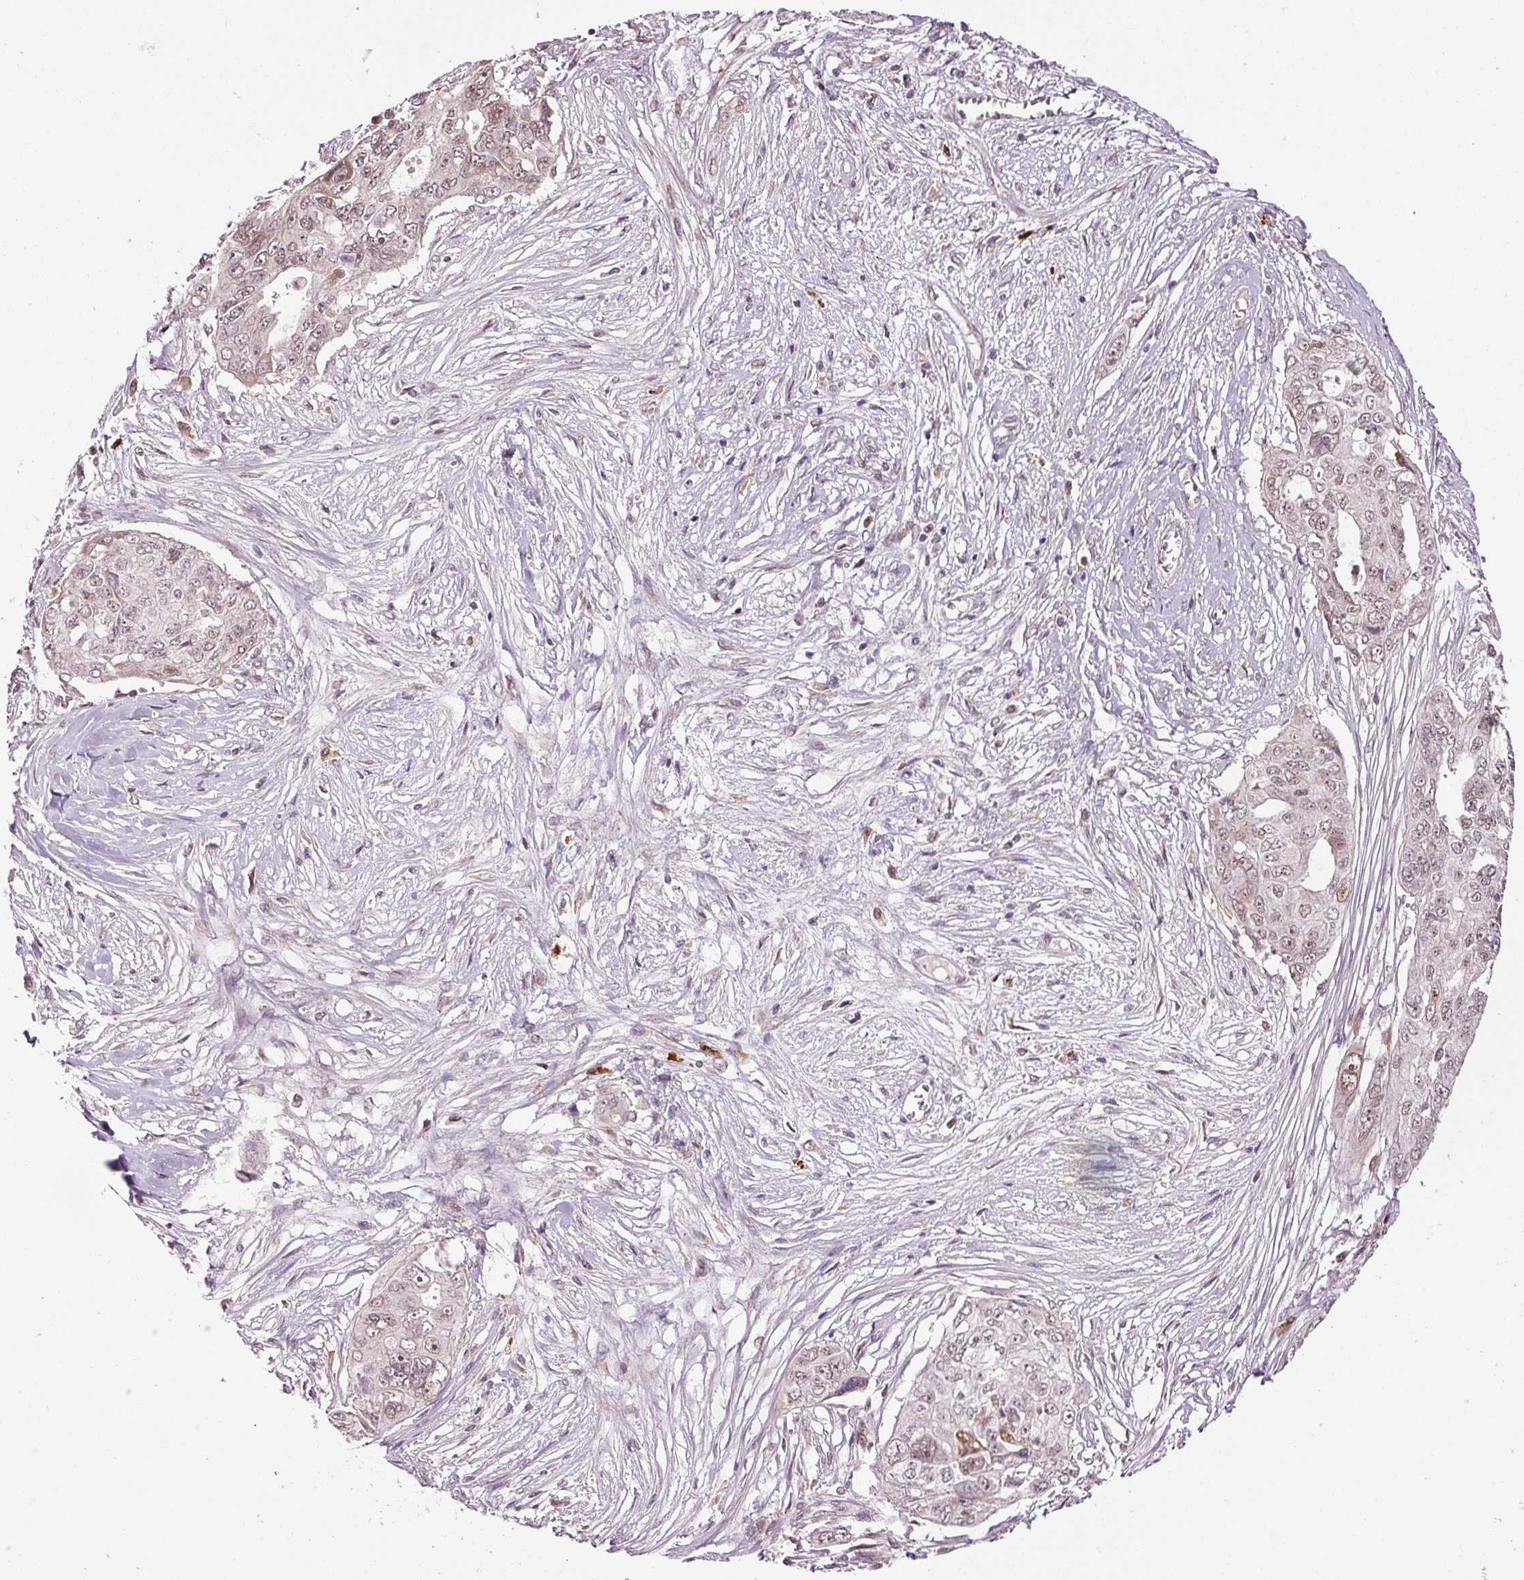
{"staining": {"intensity": "weak", "quantity": "25%-75%", "location": "nuclear"}, "tissue": "ovarian cancer", "cell_type": "Tumor cells", "image_type": "cancer", "snomed": [{"axis": "morphology", "description": "Carcinoma, endometroid"}, {"axis": "topography", "description": "Ovary"}], "caption": "DAB (3,3'-diaminobenzidine) immunohistochemical staining of human ovarian cancer (endometroid carcinoma) displays weak nuclear protein positivity in approximately 25%-75% of tumor cells.", "gene": "ANKRD20A1", "patient": {"sex": "female", "age": 70}}